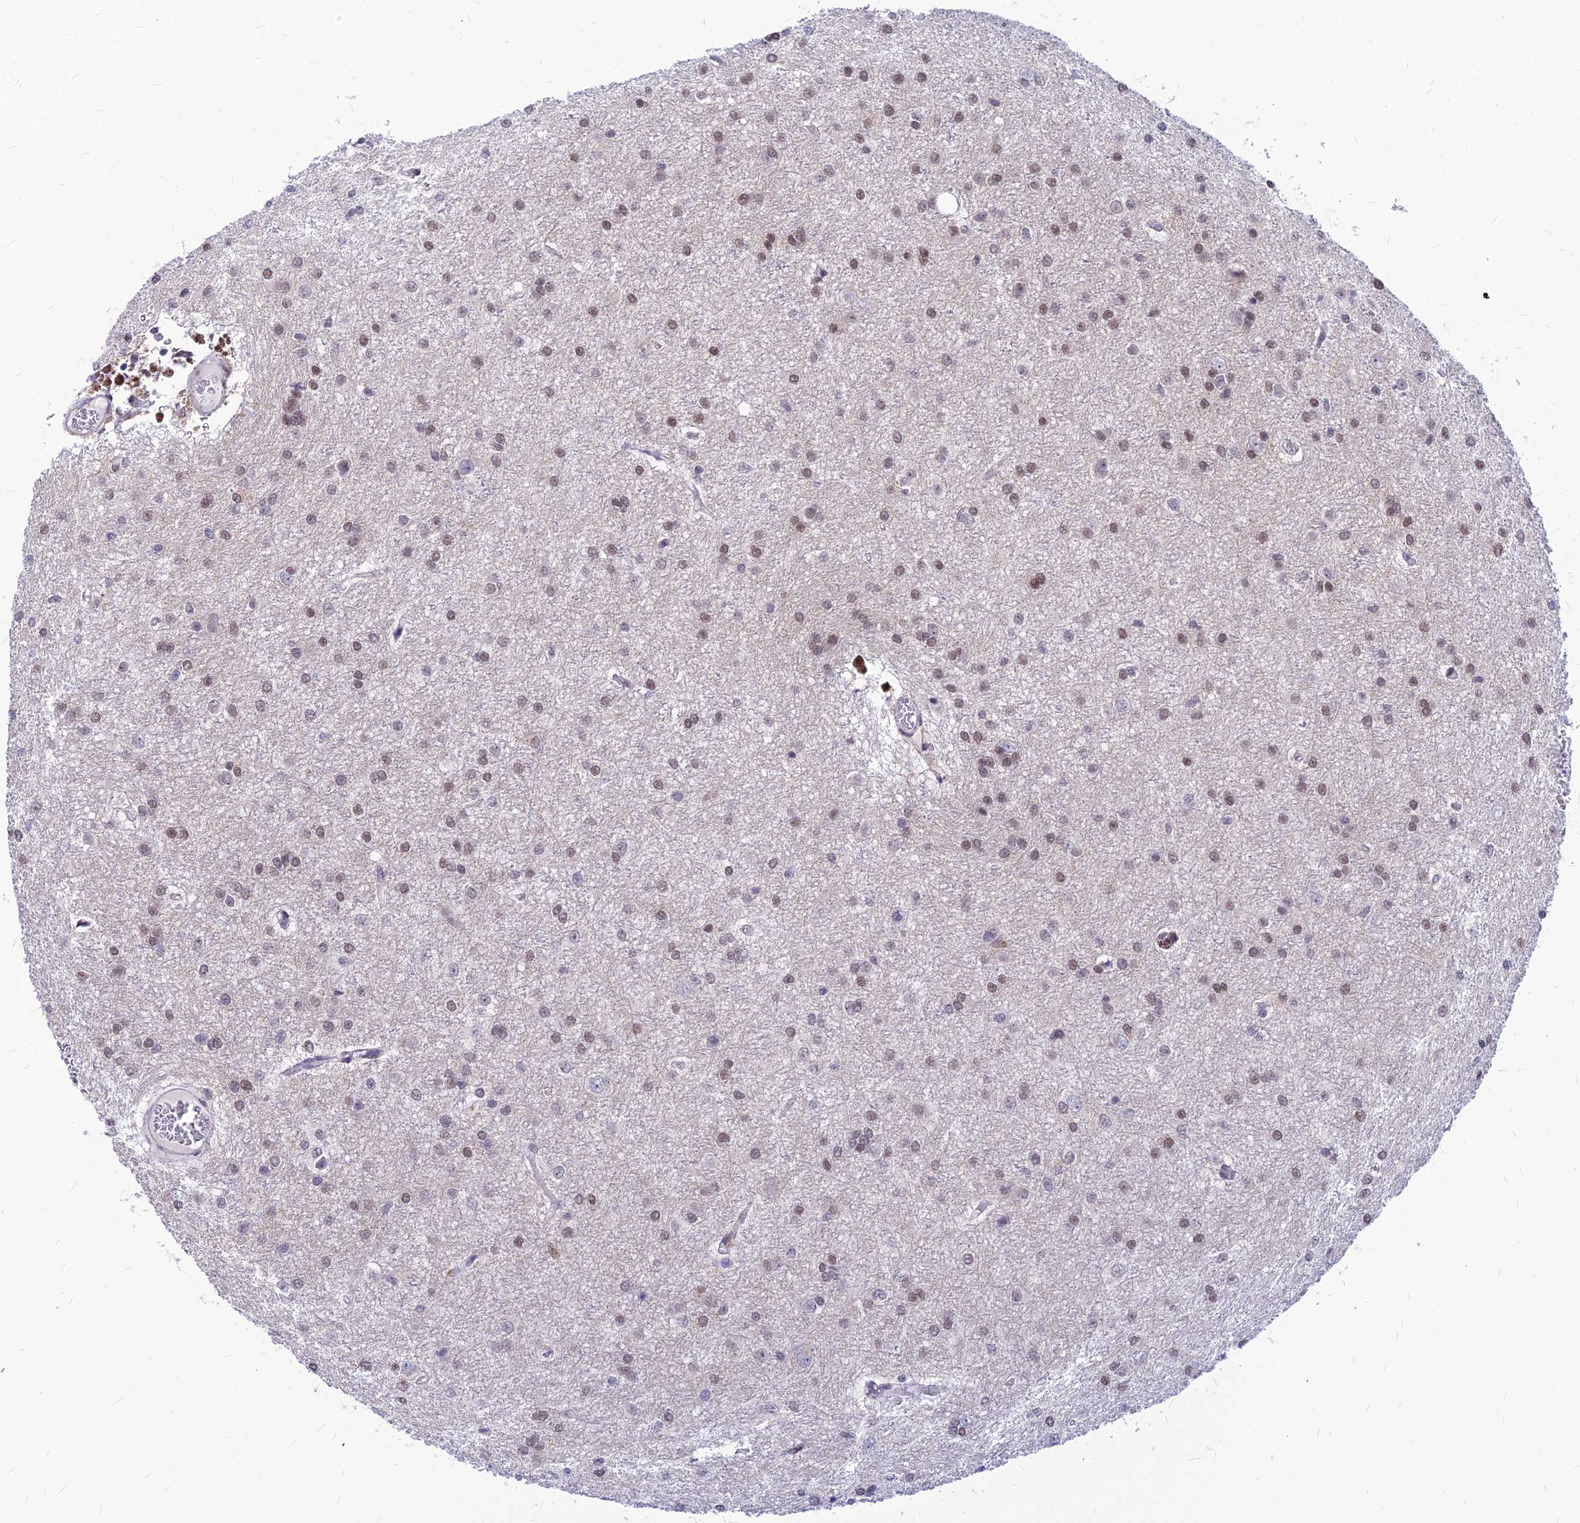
{"staining": {"intensity": "moderate", "quantity": "25%-75%", "location": "nuclear"}, "tissue": "glioma", "cell_type": "Tumor cells", "image_type": "cancer", "snomed": [{"axis": "morphology", "description": "Glioma, malignant, High grade"}, {"axis": "topography", "description": "Brain"}], "caption": "Glioma stained with a brown dye reveals moderate nuclear positive positivity in about 25%-75% of tumor cells.", "gene": "KCTD13", "patient": {"sex": "female", "age": 50}}